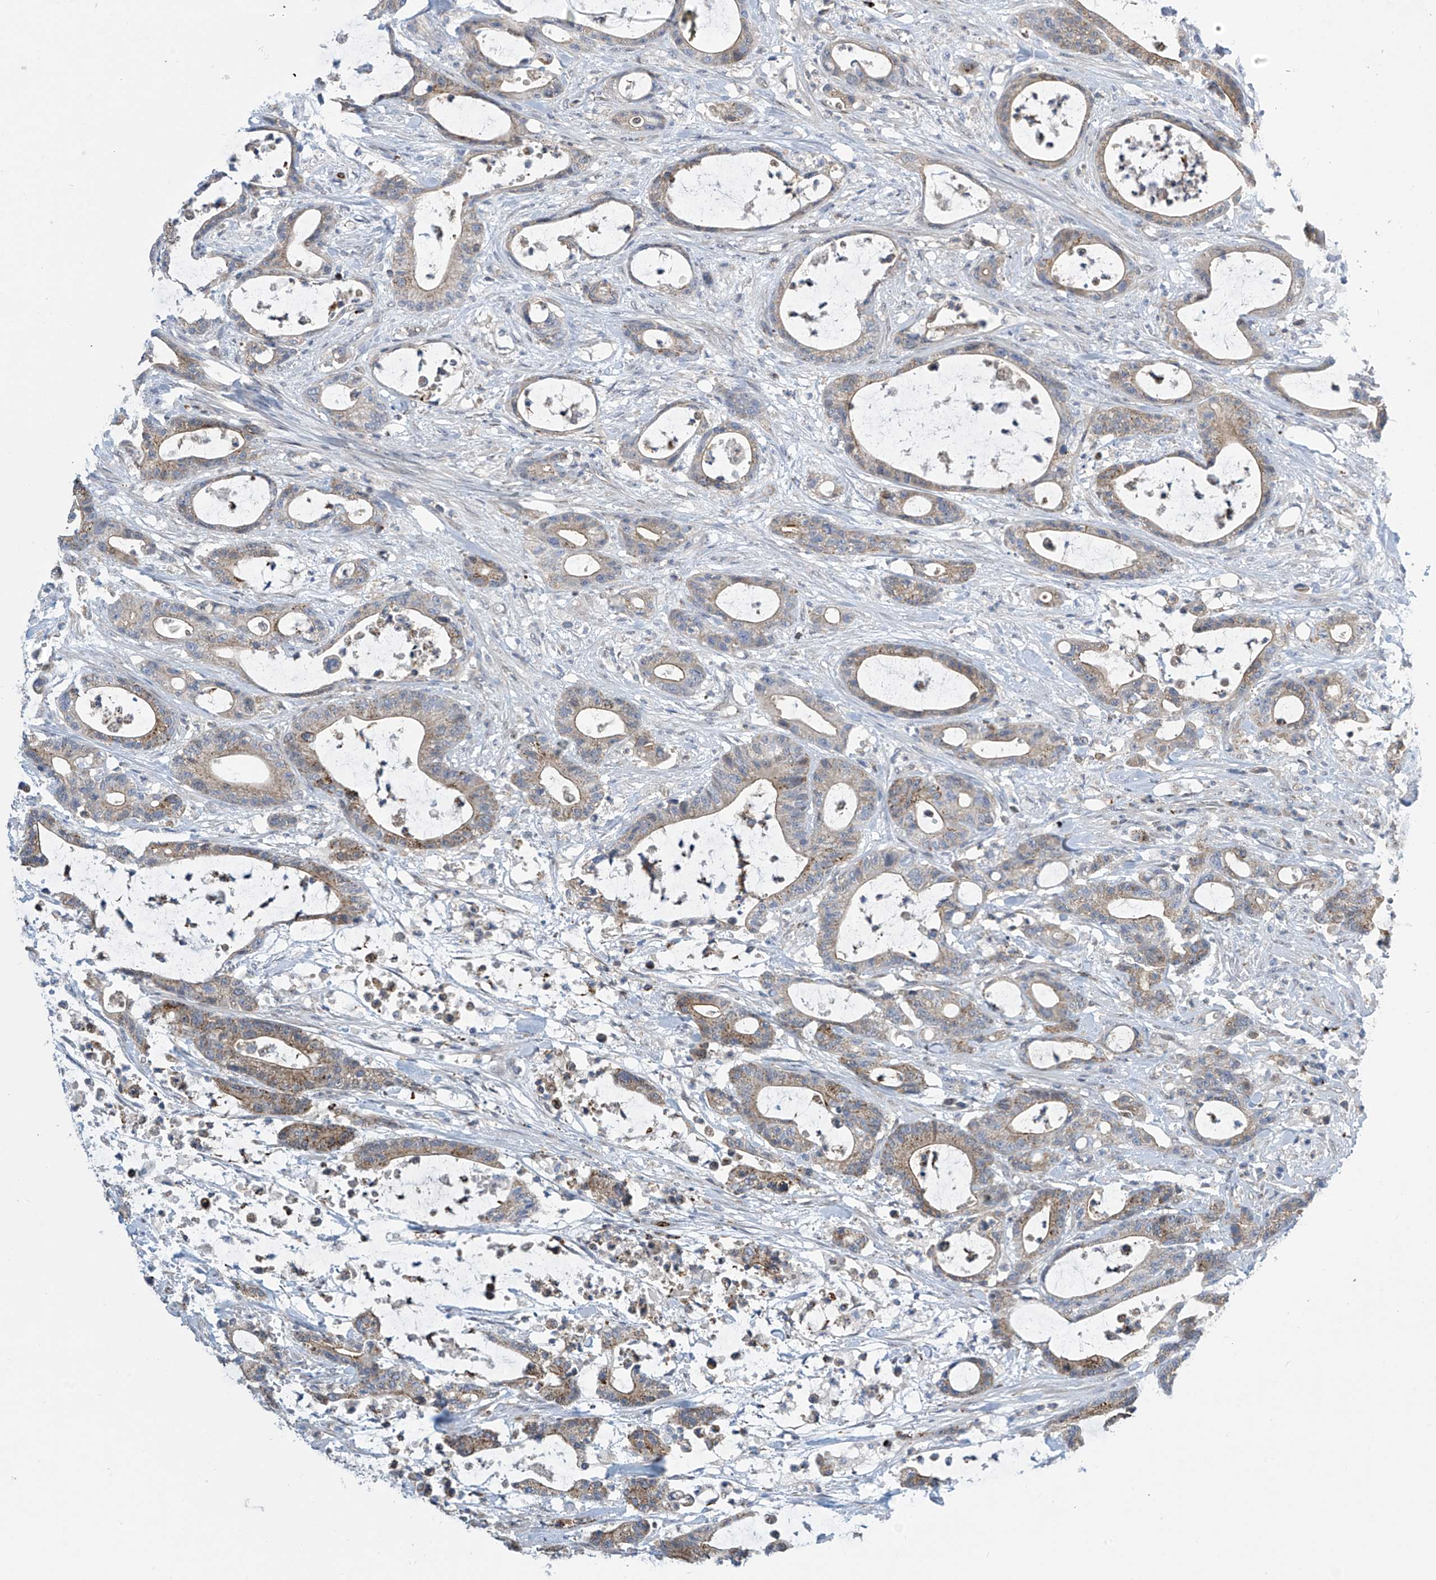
{"staining": {"intensity": "moderate", "quantity": "25%-75%", "location": "cytoplasmic/membranous"}, "tissue": "colorectal cancer", "cell_type": "Tumor cells", "image_type": "cancer", "snomed": [{"axis": "morphology", "description": "Adenocarcinoma, NOS"}, {"axis": "topography", "description": "Colon"}], "caption": "Approximately 25%-75% of tumor cells in colorectal cancer (adenocarcinoma) reveal moderate cytoplasmic/membranous protein positivity as visualized by brown immunohistochemical staining.", "gene": "IBA57", "patient": {"sex": "female", "age": 84}}